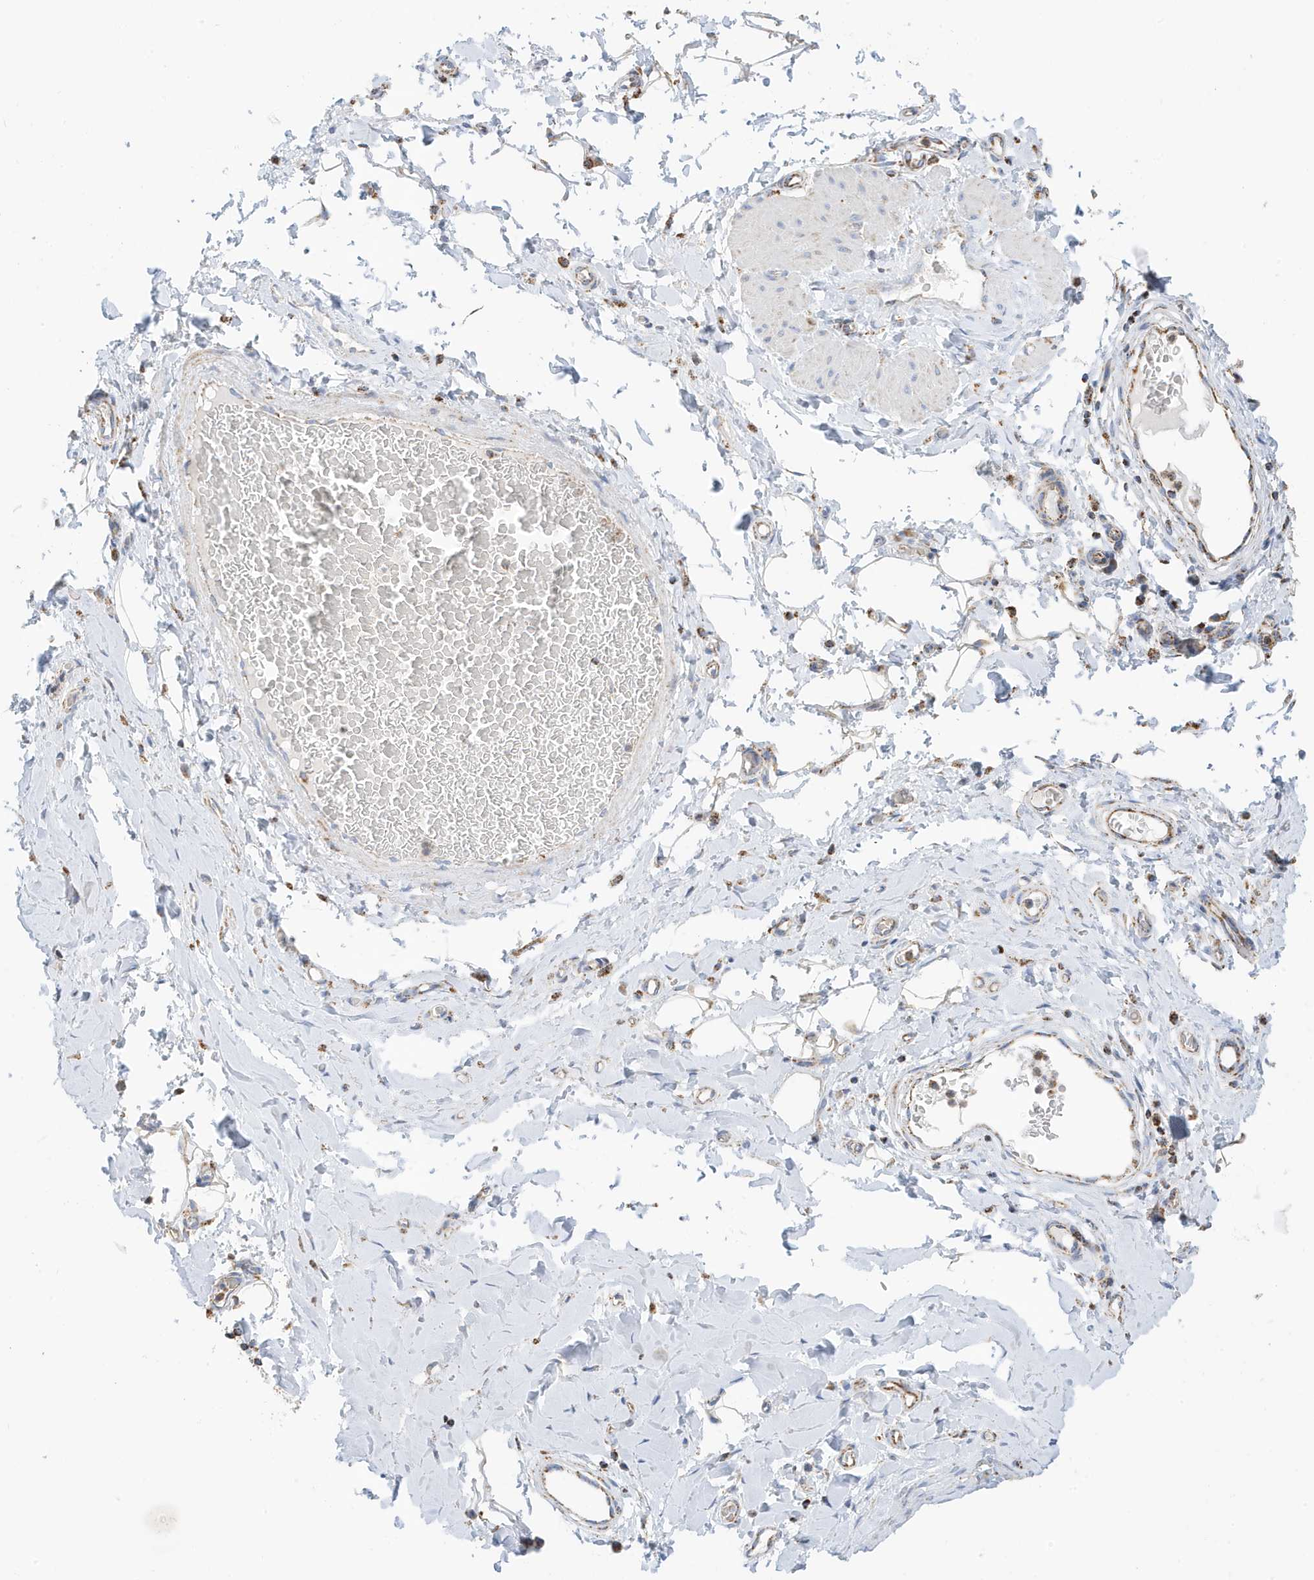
{"staining": {"intensity": "moderate", "quantity": "<25%", "location": "cytoplasmic/membranous"}, "tissue": "adipose tissue", "cell_type": "Adipocytes", "image_type": "normal", "snomed": [{"axis": "morphology", "description": "Normal tissue, NOS"}, {"axis": "morphology", "description": "Adenocarcinoma, NOS"}, {"axis": "topography", "description": "Stomach, upper"}, {"axis": "topography", "description": "Peripheral nerve tissue"}], "caption": "DAB (3,3'-diaminobenzidine) immunohistochemical staining of benign adipose tissue exhibits moderate cytoplasmic/membranous protein expression in approximately <25% of adipocytes.", "gene": "CAPN13", "patient": {"sex": "male", "age": 62}}